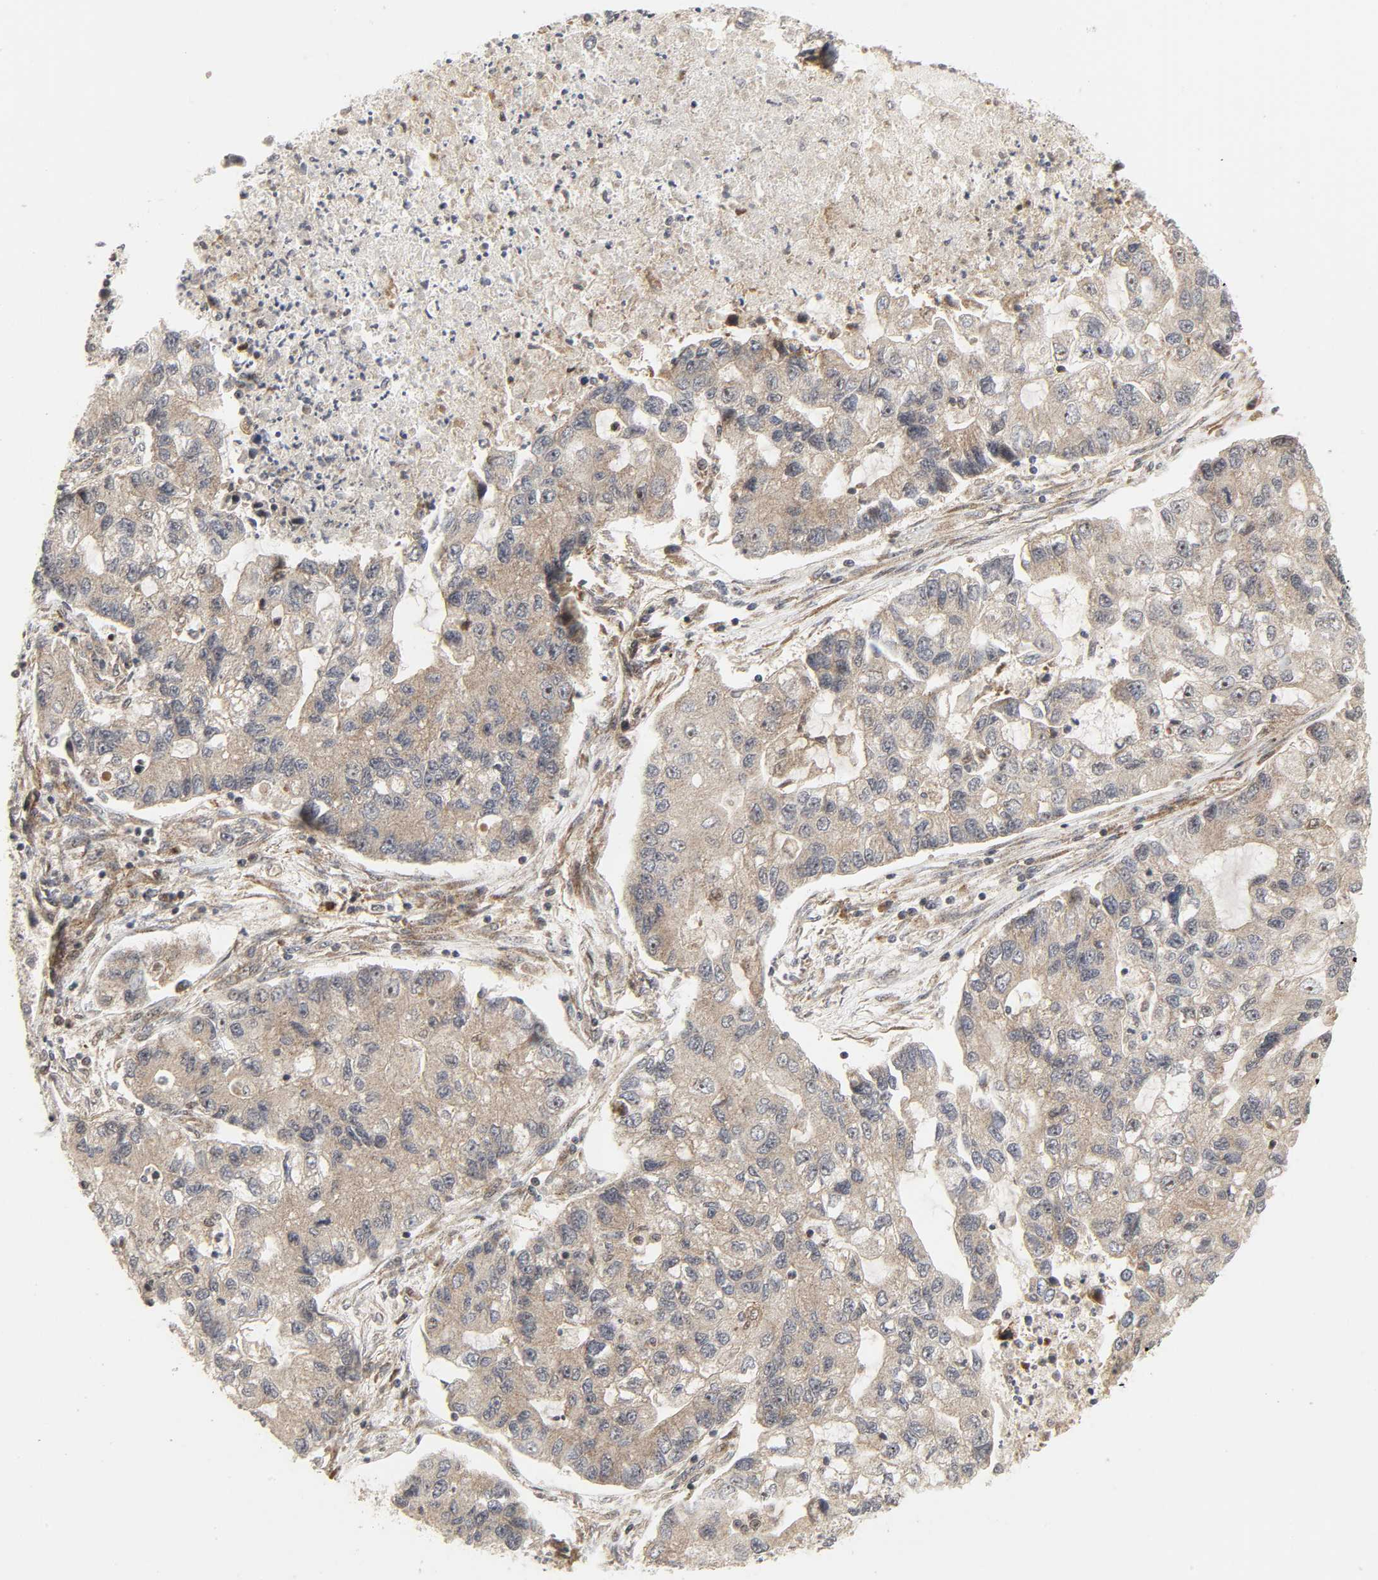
{"staining": {"intensity": "moderate", "quantity": ">75%", "location": "cytoplasmic/membranous"}, "tissue": "lung cancer", "cell_type": "Tumor cells", "image_type": "cancer", "snomed": [{"axis": "morphology", "description": "Adenocarcinoma, NOS"}, {"axis": "topography", "description": "Lung"}], "caption": "Lung cancer stained for a protein exhibits moderate cytoplasmic/membranous positivity in tumor cells.", "gene": "CHUK", "patient": {"sex": "female", "age": 51}}